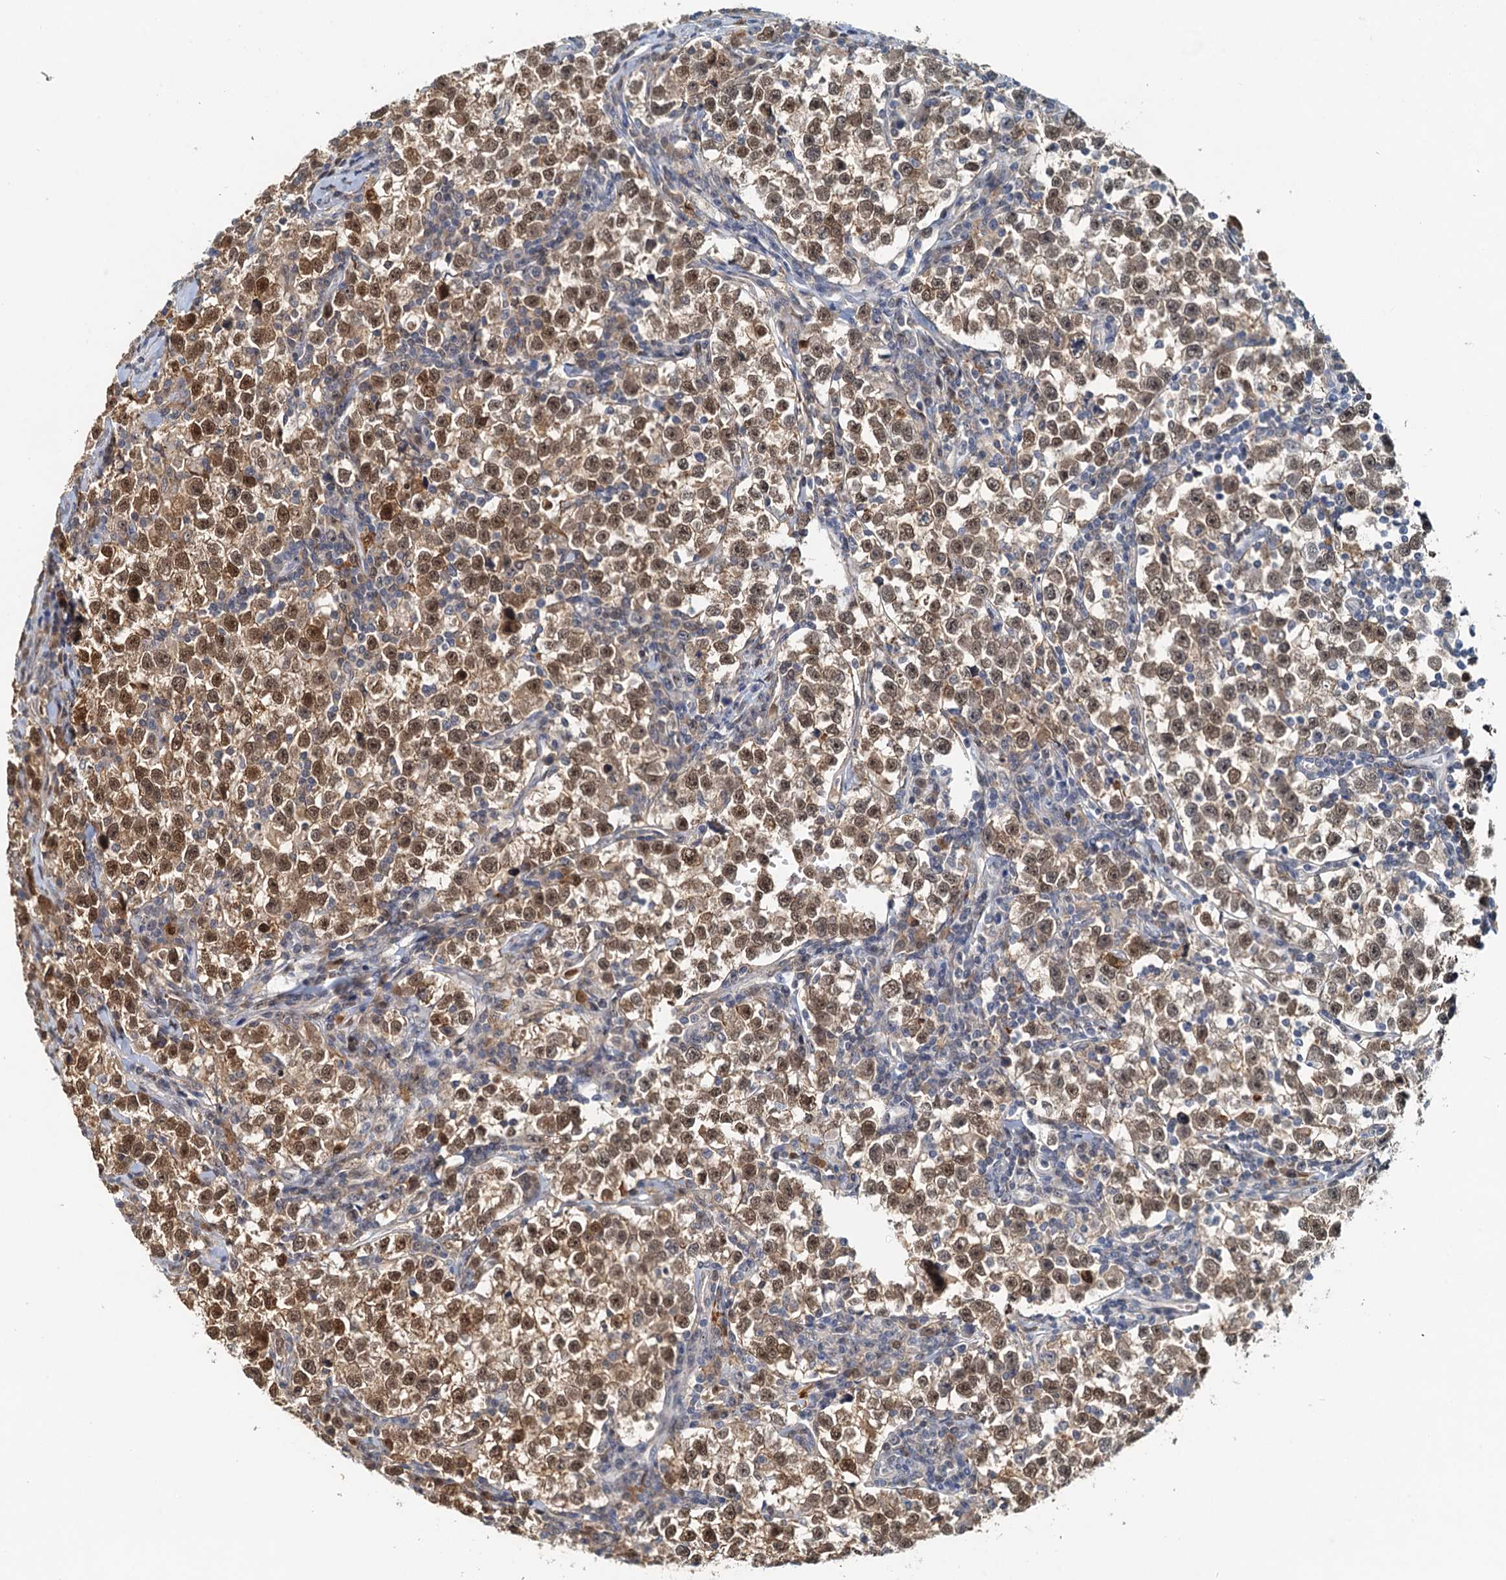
{"staining": {"intensity": "moderate", "quantity": ">75%", "location": "cytoplasmic/membranous,nuclear"}, "tissue": "testis cancer", "cell_type": "Tumor cells", "image_type": "cancer", "snomed": [{"axis": "morphology", "description": "Normal tissue, NOS"}, {"axis": "morphology", "description": "Seminoma, NOS"}, {"axis": "topography", "description": "Testis"}], "caption": "High-magnification brightfield microscopy of seminoma (testis) stained with DAB (brown) and counterstained with hematoxylin (blue). tumor cells exhibit moderate cytoplasmic/membranous and nuclear positivity is appreciated in about>75% of cells.", "gene": "SPINDOC", "patient": {"sex": "male", "age": 43}}